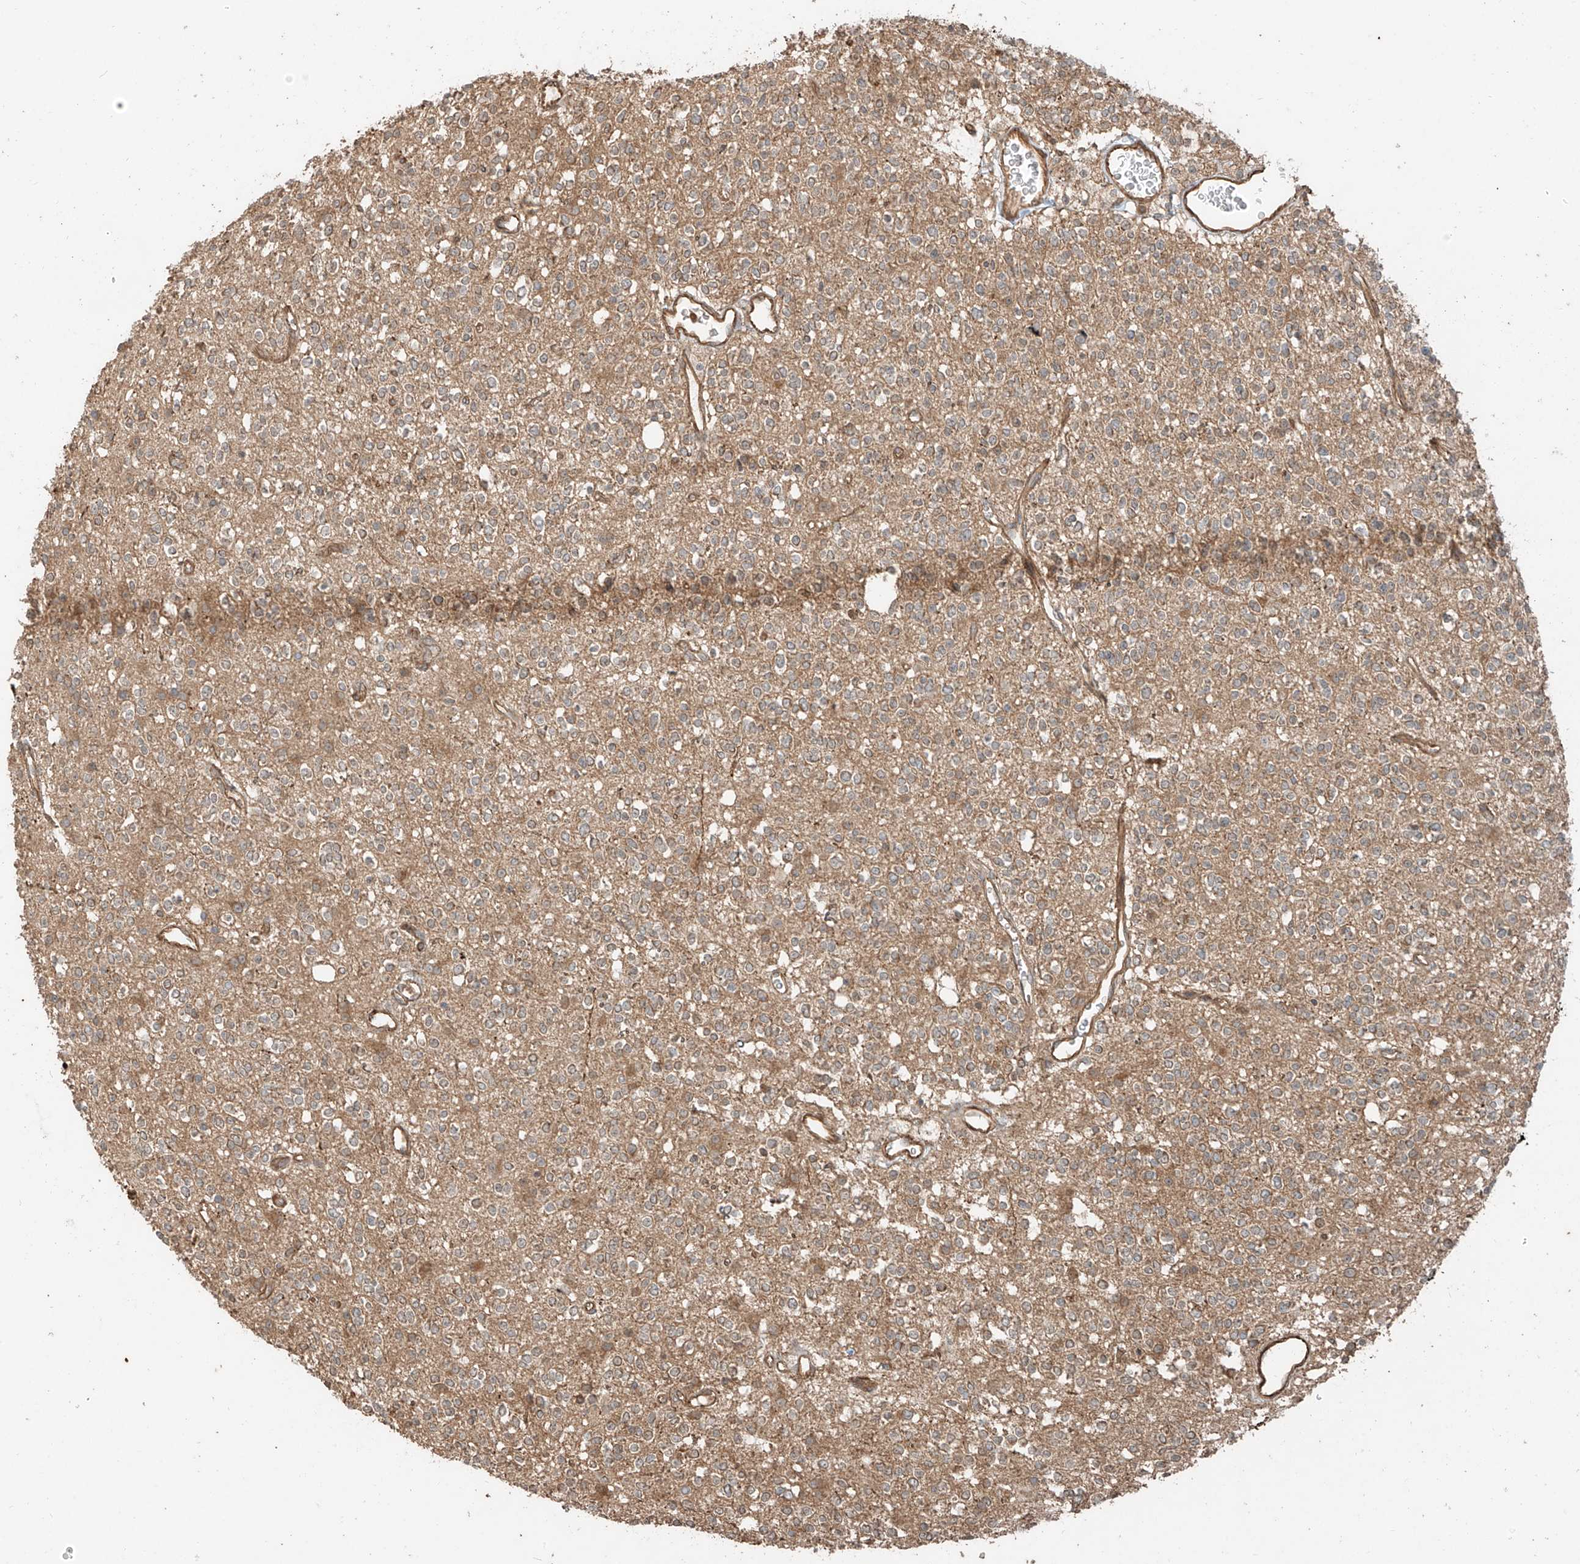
{"staining": {"intensity": "weak", "quantity": ">75%", "location": "cytoplasmic/membranous"}, "tissue": "glioma", "cell_type": "Tumor cells", "image_type": "cancer", "snomed": [{"axis": "morphology", "description": "Glioma, malignant, High grade"}, {"axis": "topography", "description": "Brain"}], "caption": "Glioma tissue displays weak cytoplasmic/membranous expression in approximately >75% of tumor cells", "gene": "ANKZF1", "patient": {"sex": "male", "age": 34}}